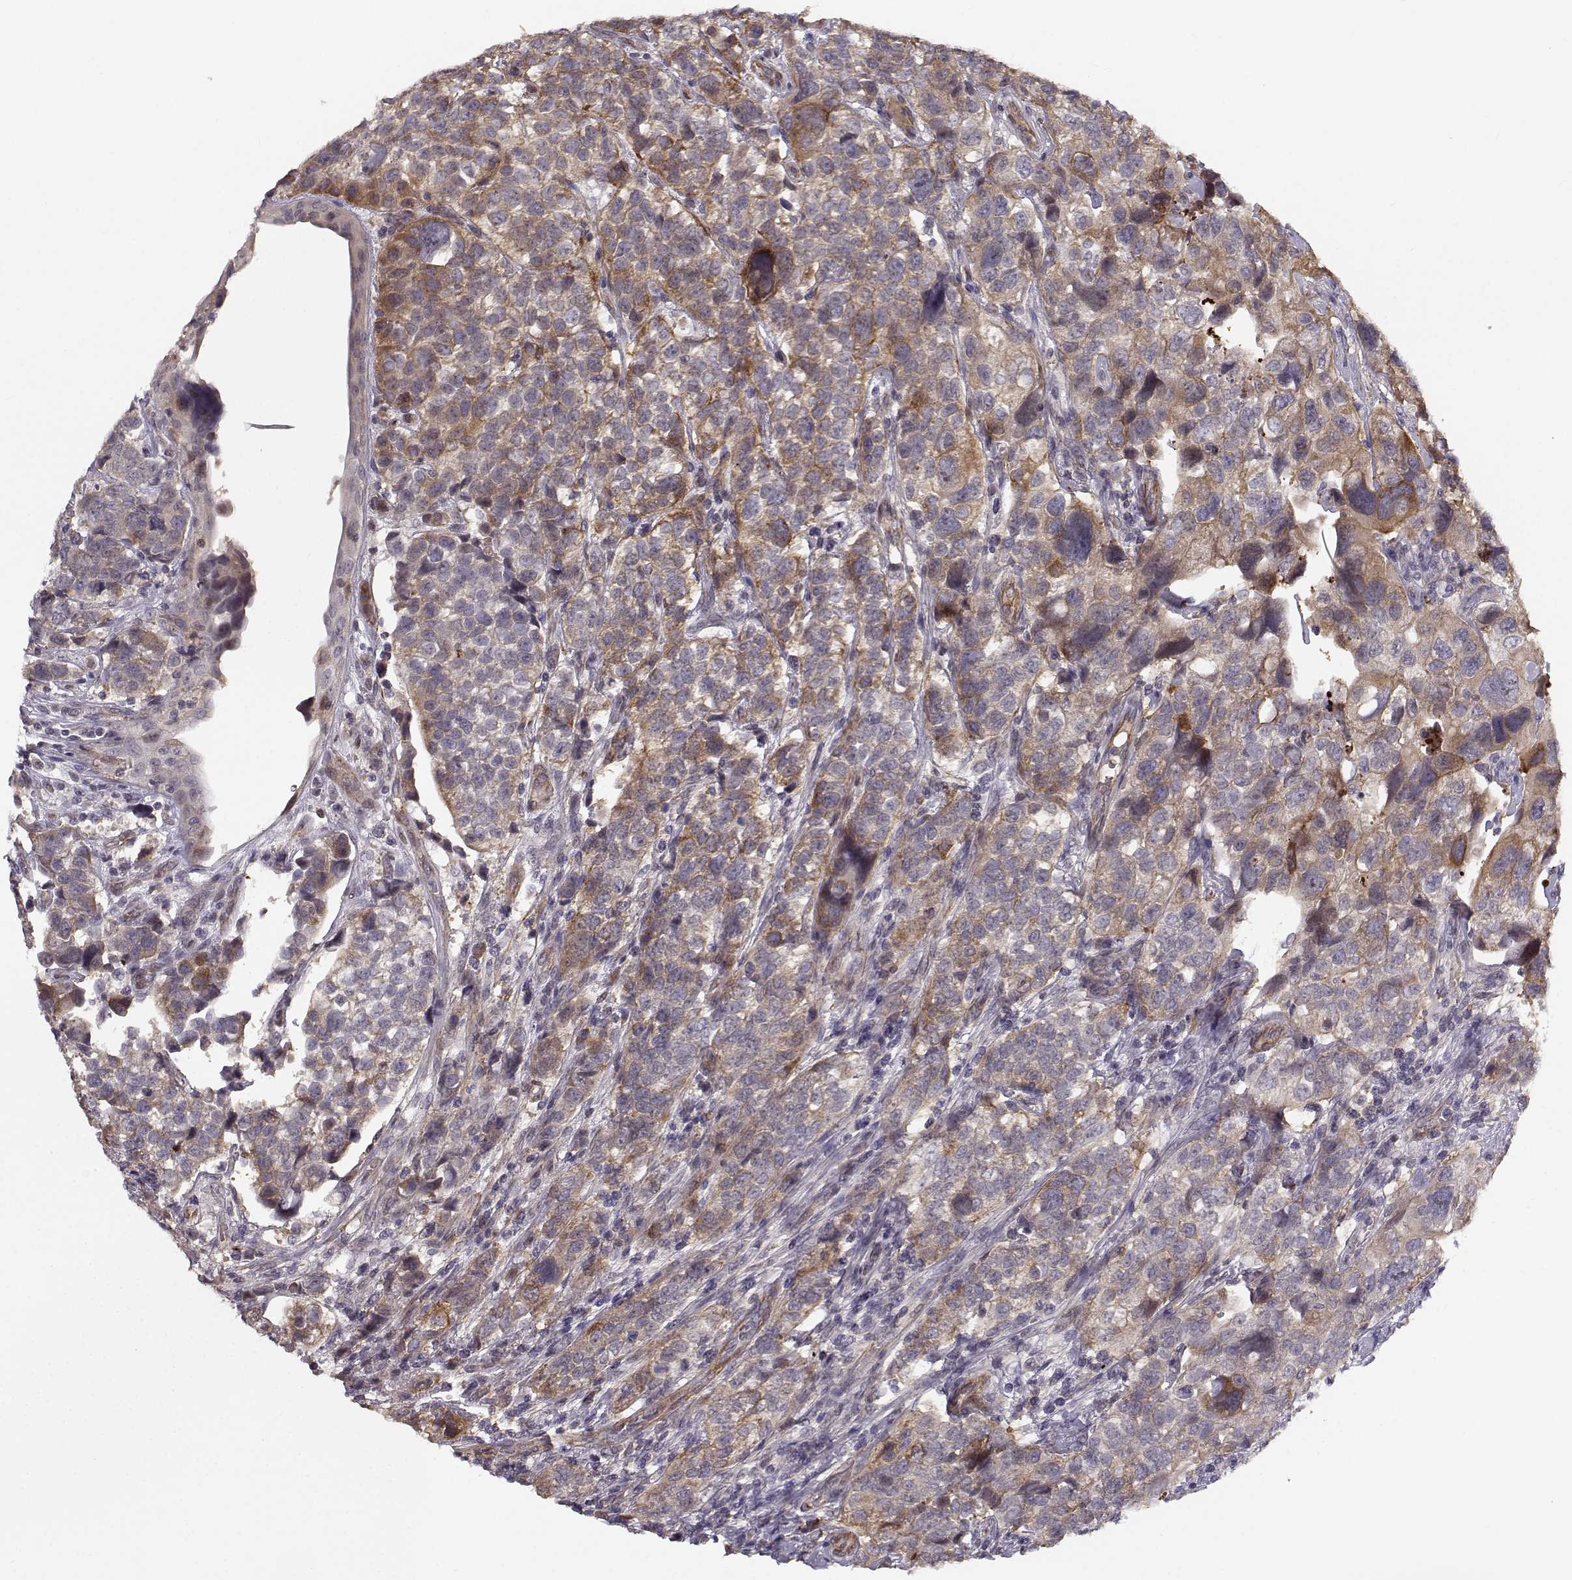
{"staining": {"intensity": "moderate", "quantity": "<25%", "location": "cytoplasmic/membranous"}, "tissue": "urothelial cancer", "cell_type": "Tumor cells", "image_type": "cancer", "snomed": [{"axis": "morphology", "description": "Urothelial carcinoma, High grade"}, {"axis": "topography", "description": "Urinary bladder"}], "caption": "Immunohistochemical staining of urothelial carcinoma (high-grade) shows low levels of moderate cytoplasmic/membranous protein staining in about <25% of tumor cells.", "gene": "RGS9BP", "patient": {"sex": "female", "age": 58}}